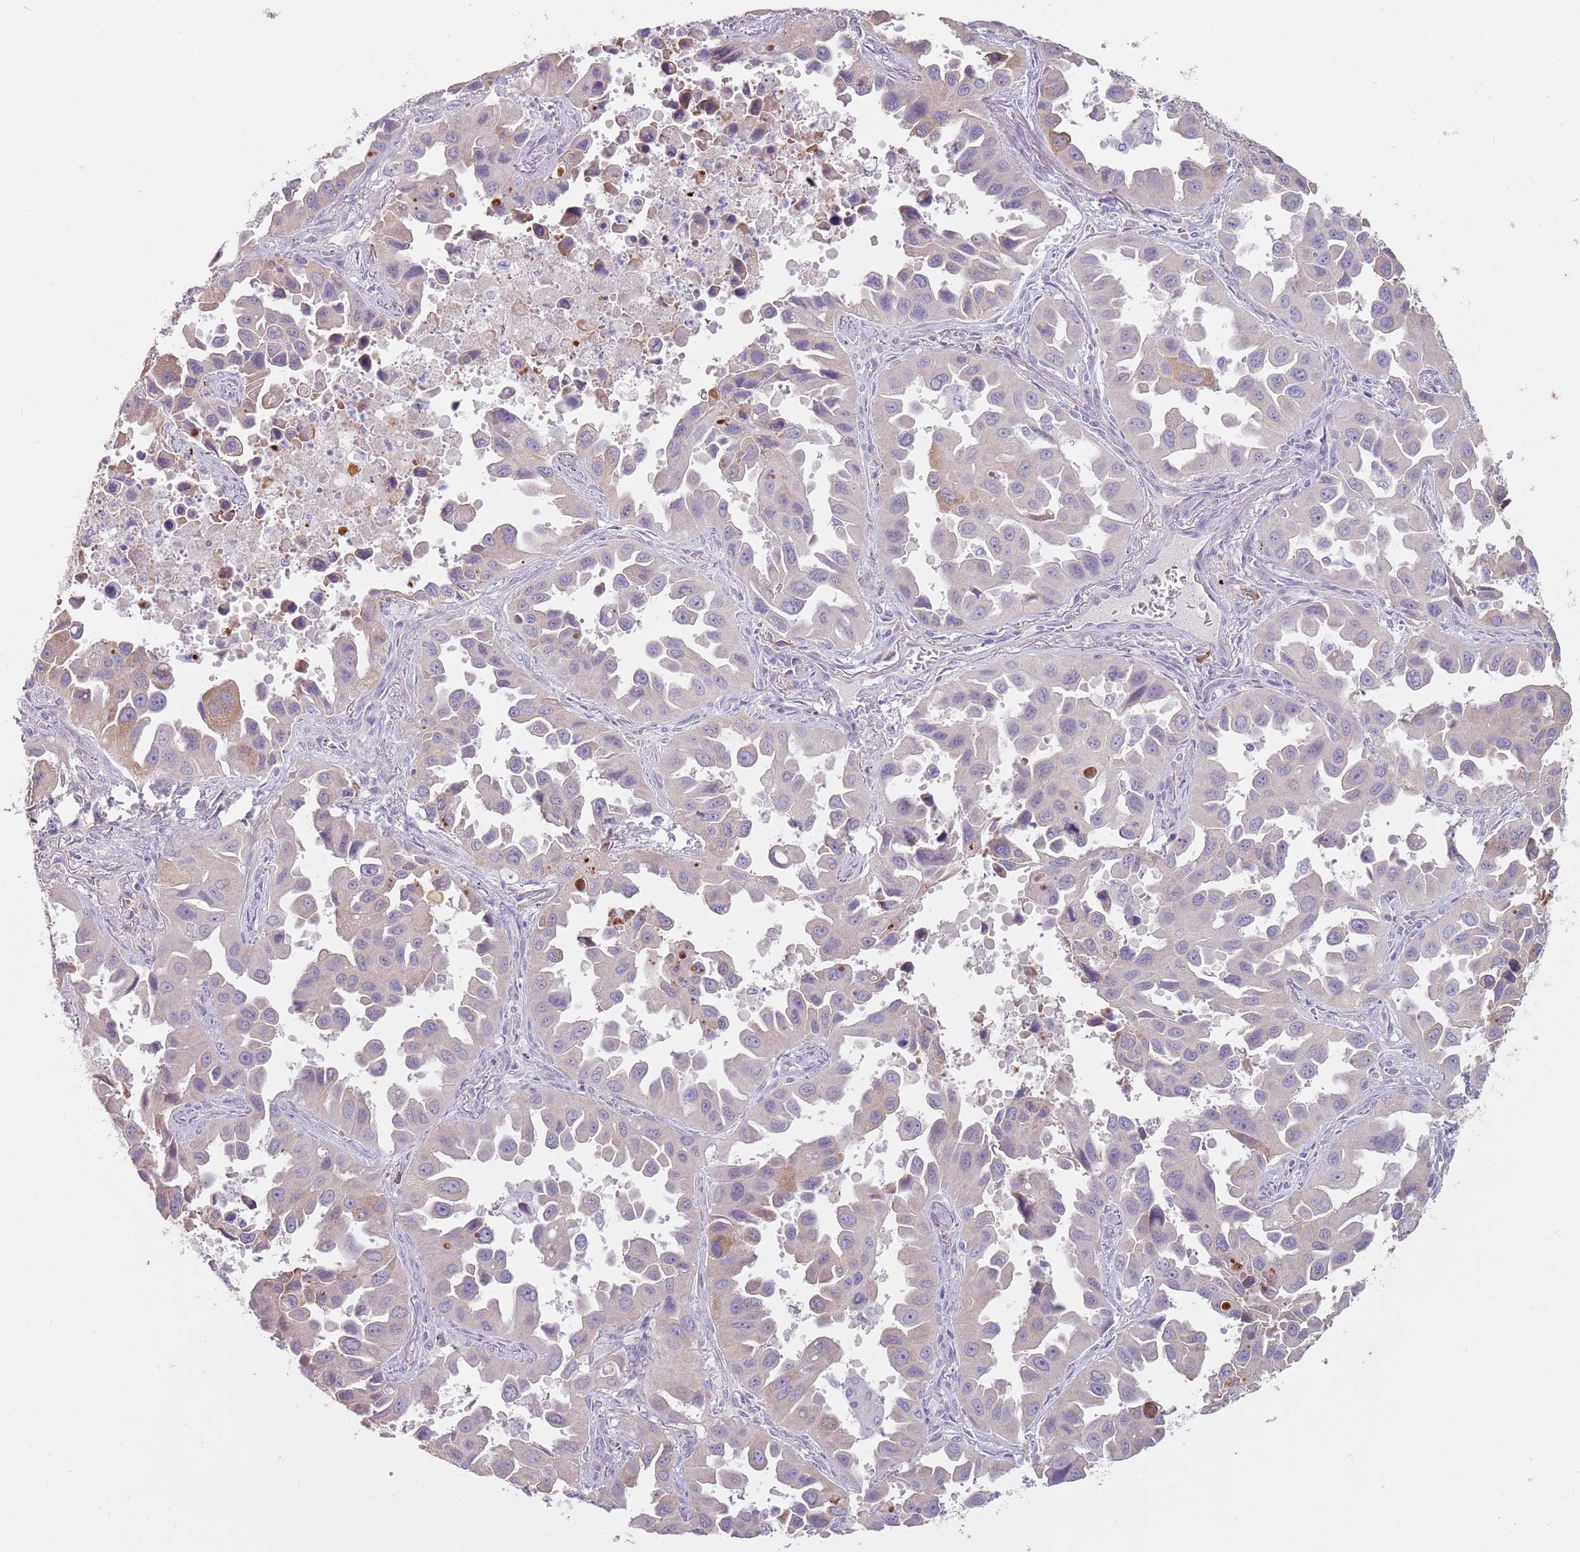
{"staining": {"intensity": "weak", "quantity": "<25%", "location": "cytoplasmic/membranous"}, "tissue": "lung cancer", "cell_type": "Tumor cells", "image_type": "cancer", "snomed": [{"axis": "morphology", "description": "Adenocarcinoma, NOS"}, {"axis": "topography", "description": "Lung"}], "caption": "Tumor cells show no significant protein staining in lung adenocarcinoma. (DAB immunohistochemistry (IHC) visualized using brightfield microscopy, high magnification).", "gene": "DXO", "patient": {"sex": "male", "age": 66}}